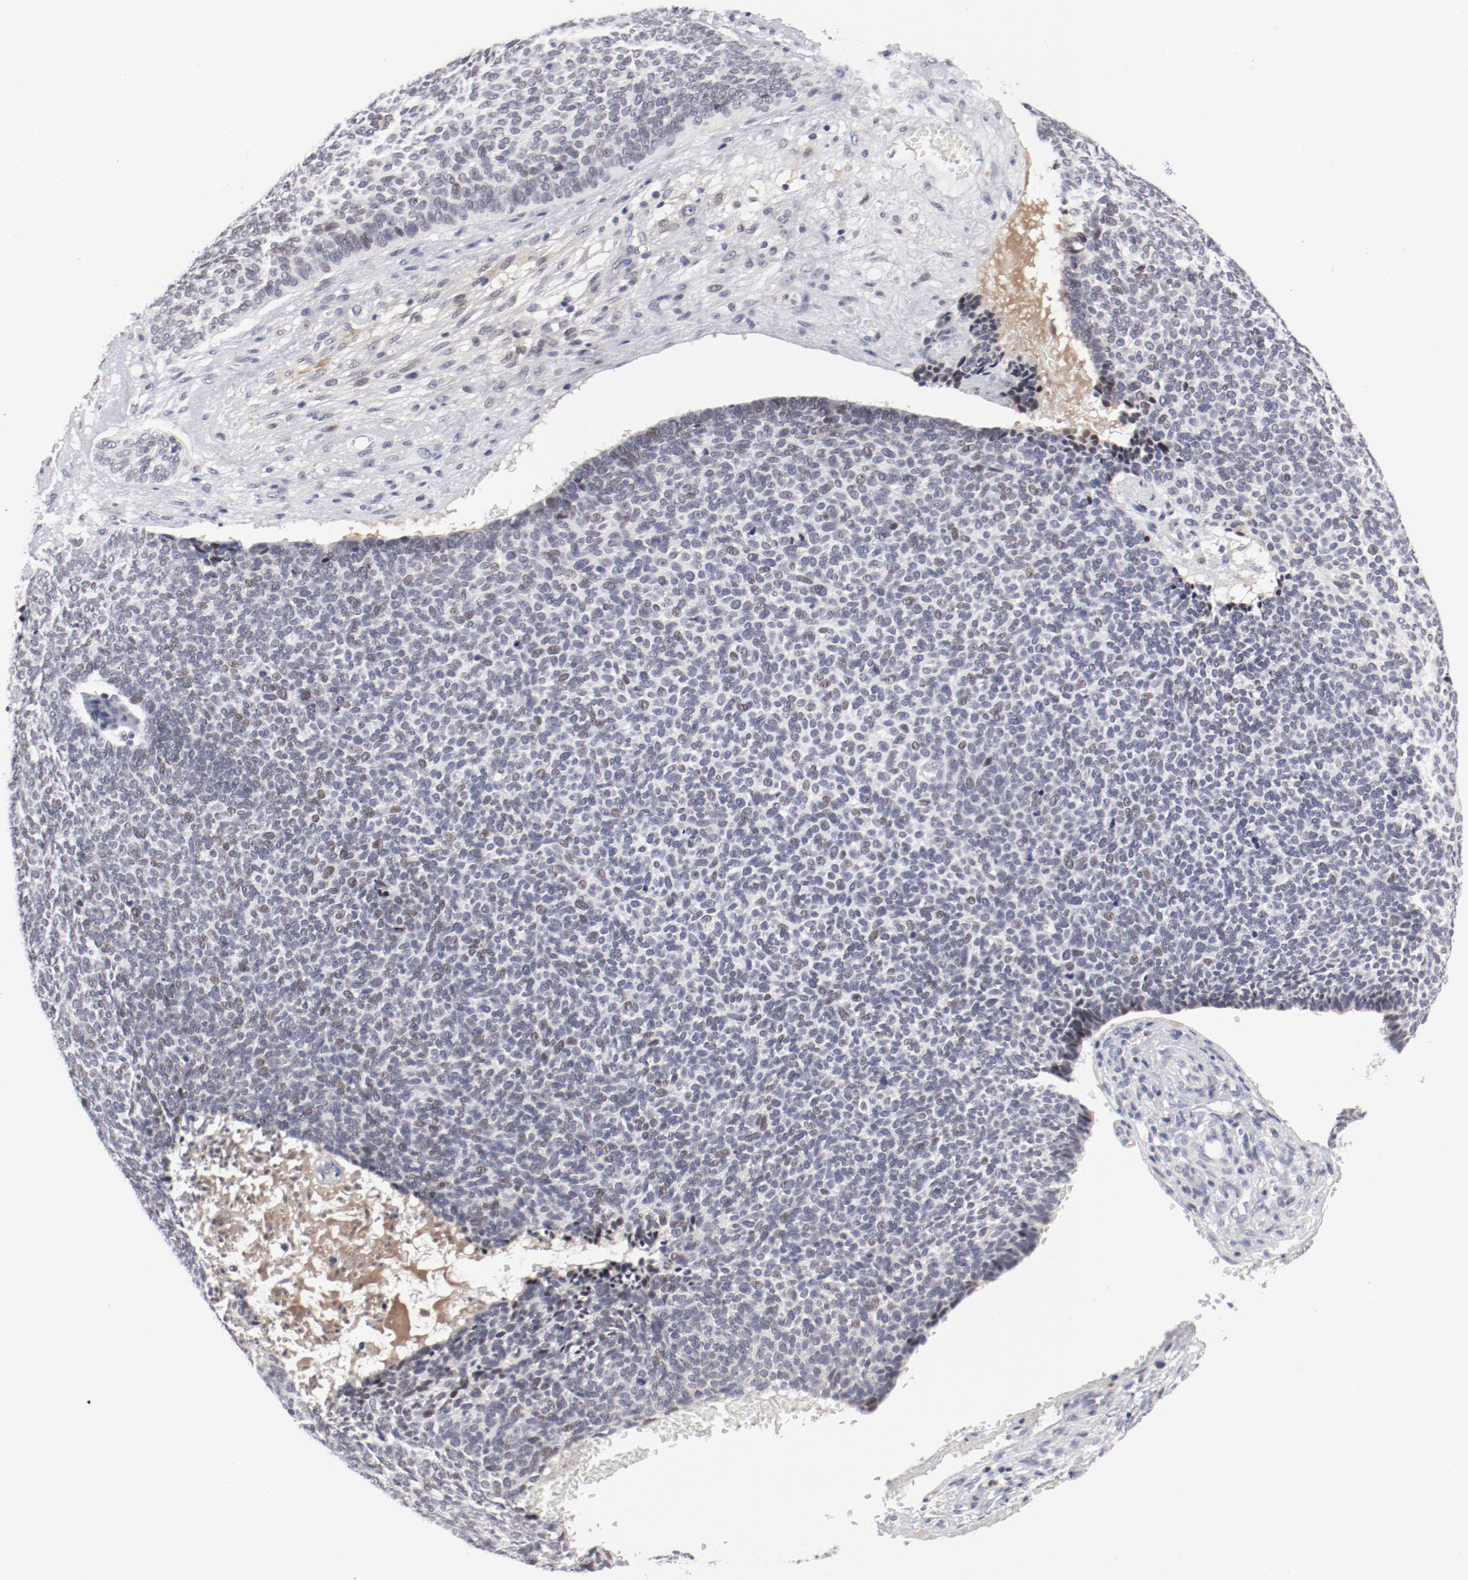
{"staining": {"intensity": "negative", "quantity": "none", "location": "none"}, "tissue": "skin cancer", "cell_type": "Tumor cells", "image_type": "cancer", "snomed": [{"axis": "morphology", "description": "Basal cell carcinoma"}, {"axis": "topography", "description": "Skin"}], "caption": "DAB (3,3'-diaminobenzidine) immunohistochemical staining of skin basal cell carcinoma exhibits no significant staining in tumor cells. The staining is performed using DAB (3,3'-diaminobenzidine) brown chromogen with nuclei counter-stained in using hematoxylin.", "gene": "FSCB", "patient": {"sex": "male", "age": 87}}